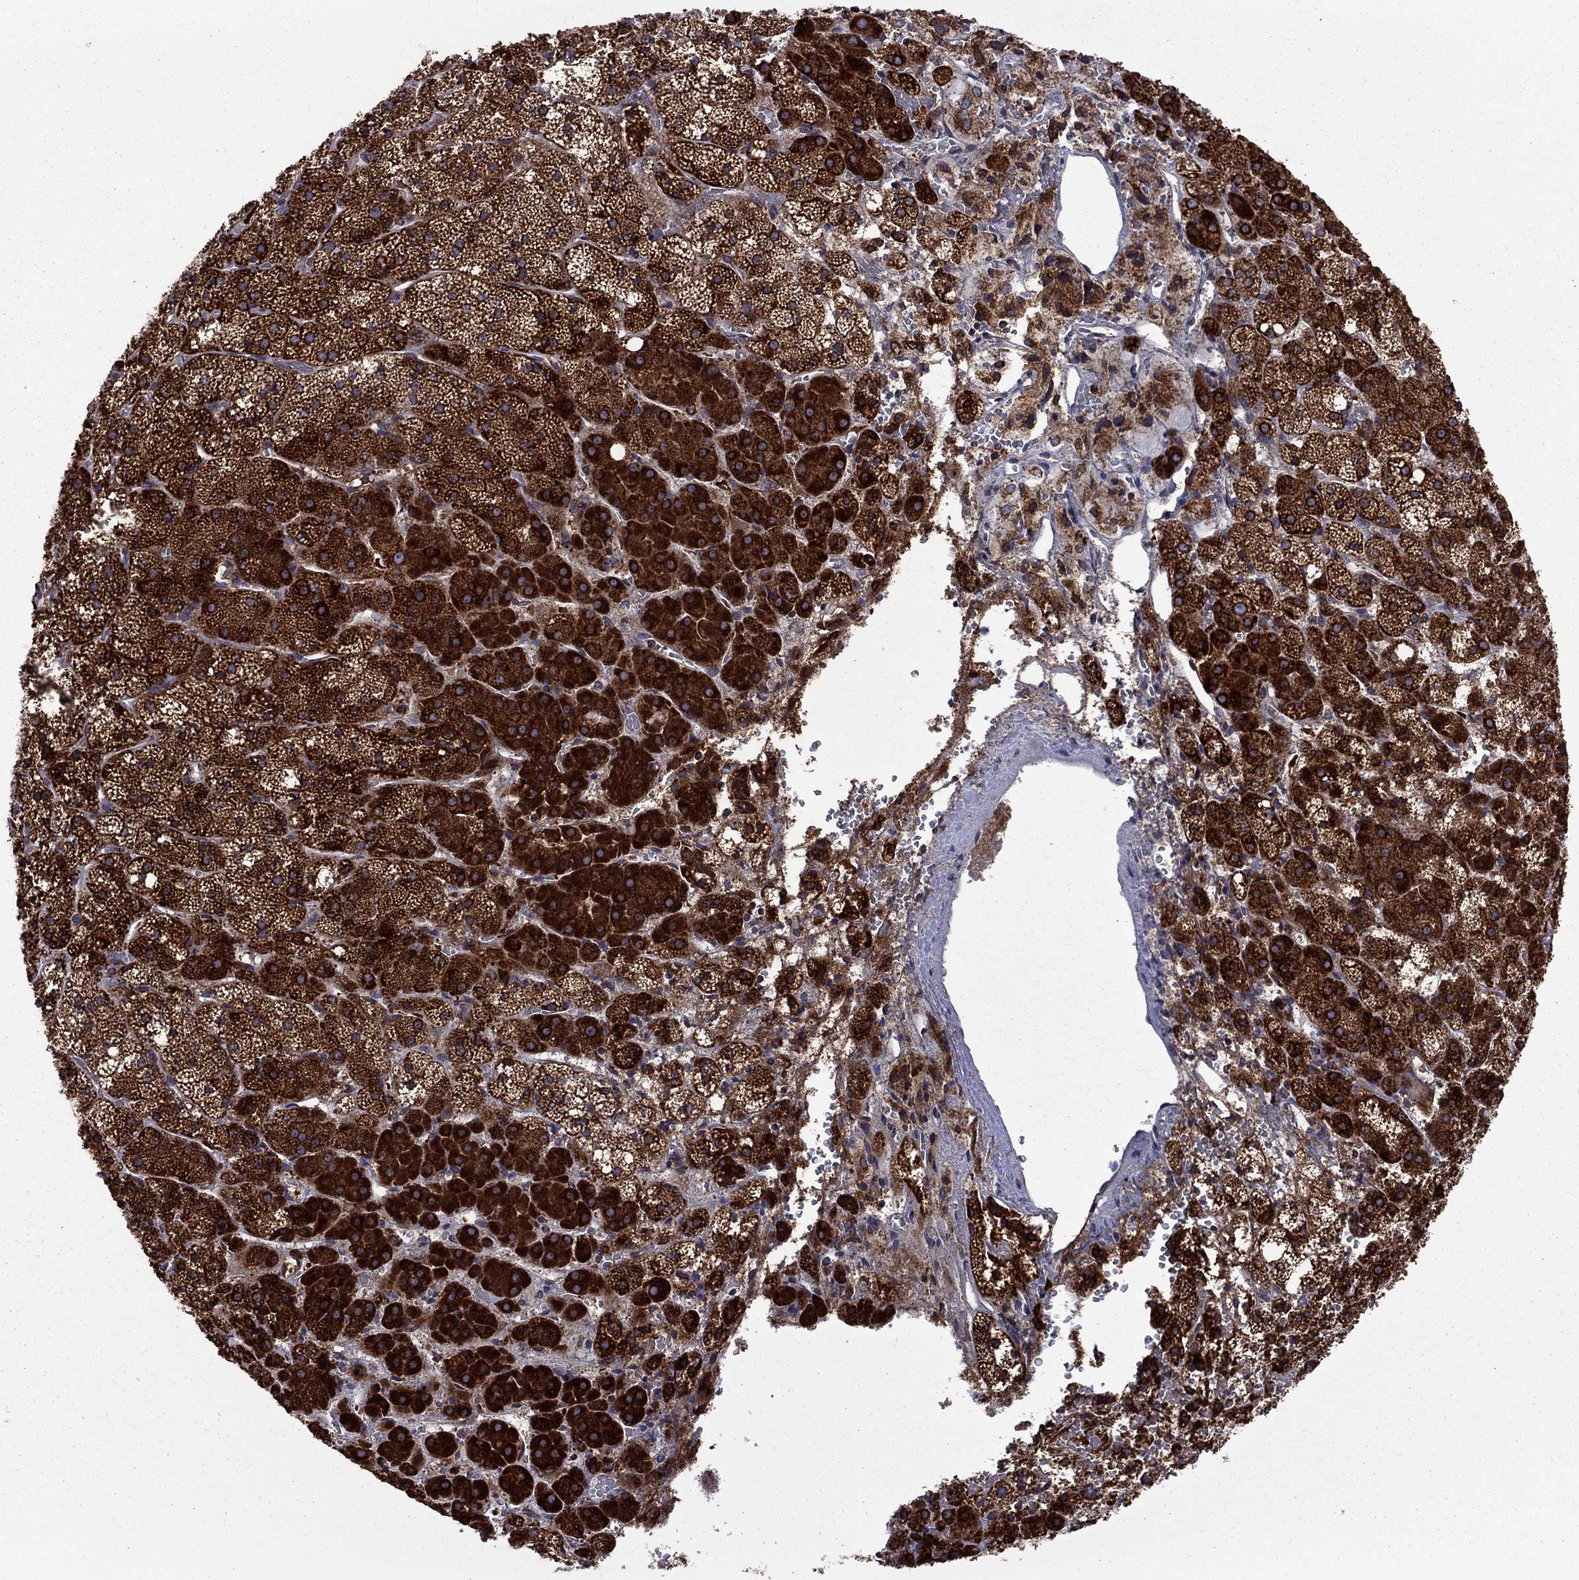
{"staining": {"intensity": "strong", "quantity": ">75%", "location": "cytoplasmic/membranous"}, "tissue": "adrenal gland", "cell_type": "Glandular cells", "image_type": "normal", "snomed": [{"axis": "morphology", "description": "Normal tissue, NOS"}, {"axis": "topography", "description": "Adrenal gland"}], "caption": "This photomicrograph reveals unremarkable adrenal gland stained with immunohistochemistry (IHC) to label a protein in brown. The cytoplasmic/membranous of glandular cells show strong positivity for the protein. Nuclei are counter-stained blue.", "gene": "CLPTM1", "patient": {"sex": "male", "age": 53}}